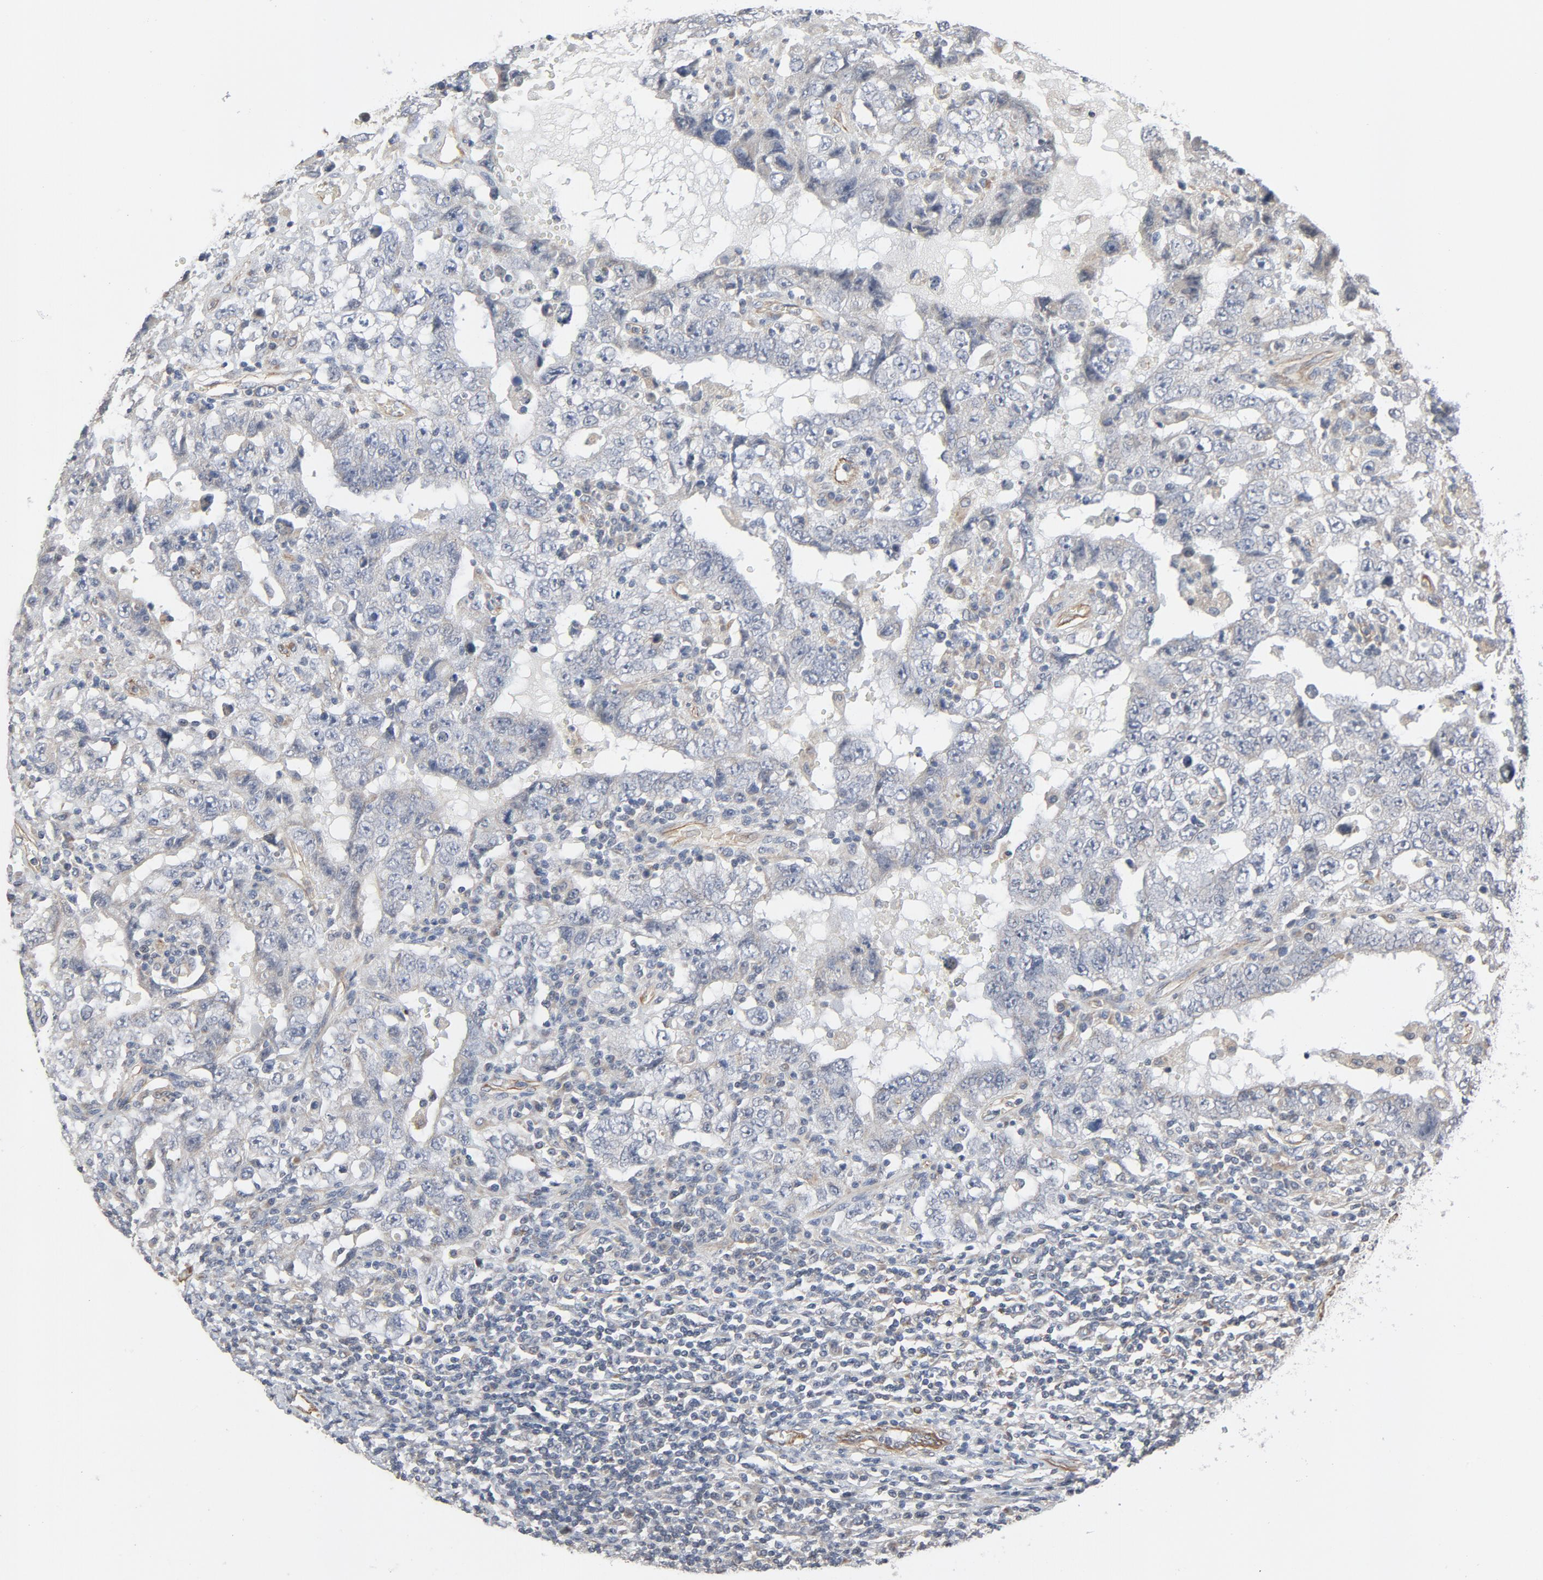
{"staining": {"intensity": "negative", "quantity": "none", "location": "none"}, "tissue": "testis cancer", "cell_type": "Tumor cells", "image_type": "cancer", "snomed": [{"axis": "morphology", "description": "Carcinoma, Embryonal, NOS"}, {"axis": "topography", "description": "Testis"}], "caption": "DAB (3,3'-diaminobenzidine) immunohistochemical staining of human embryonal carcinoma (testis) reveals no significant expression in tumor cells.", "gene": "TRIOBP", "patient": {"sex": "male", "age": 26}}